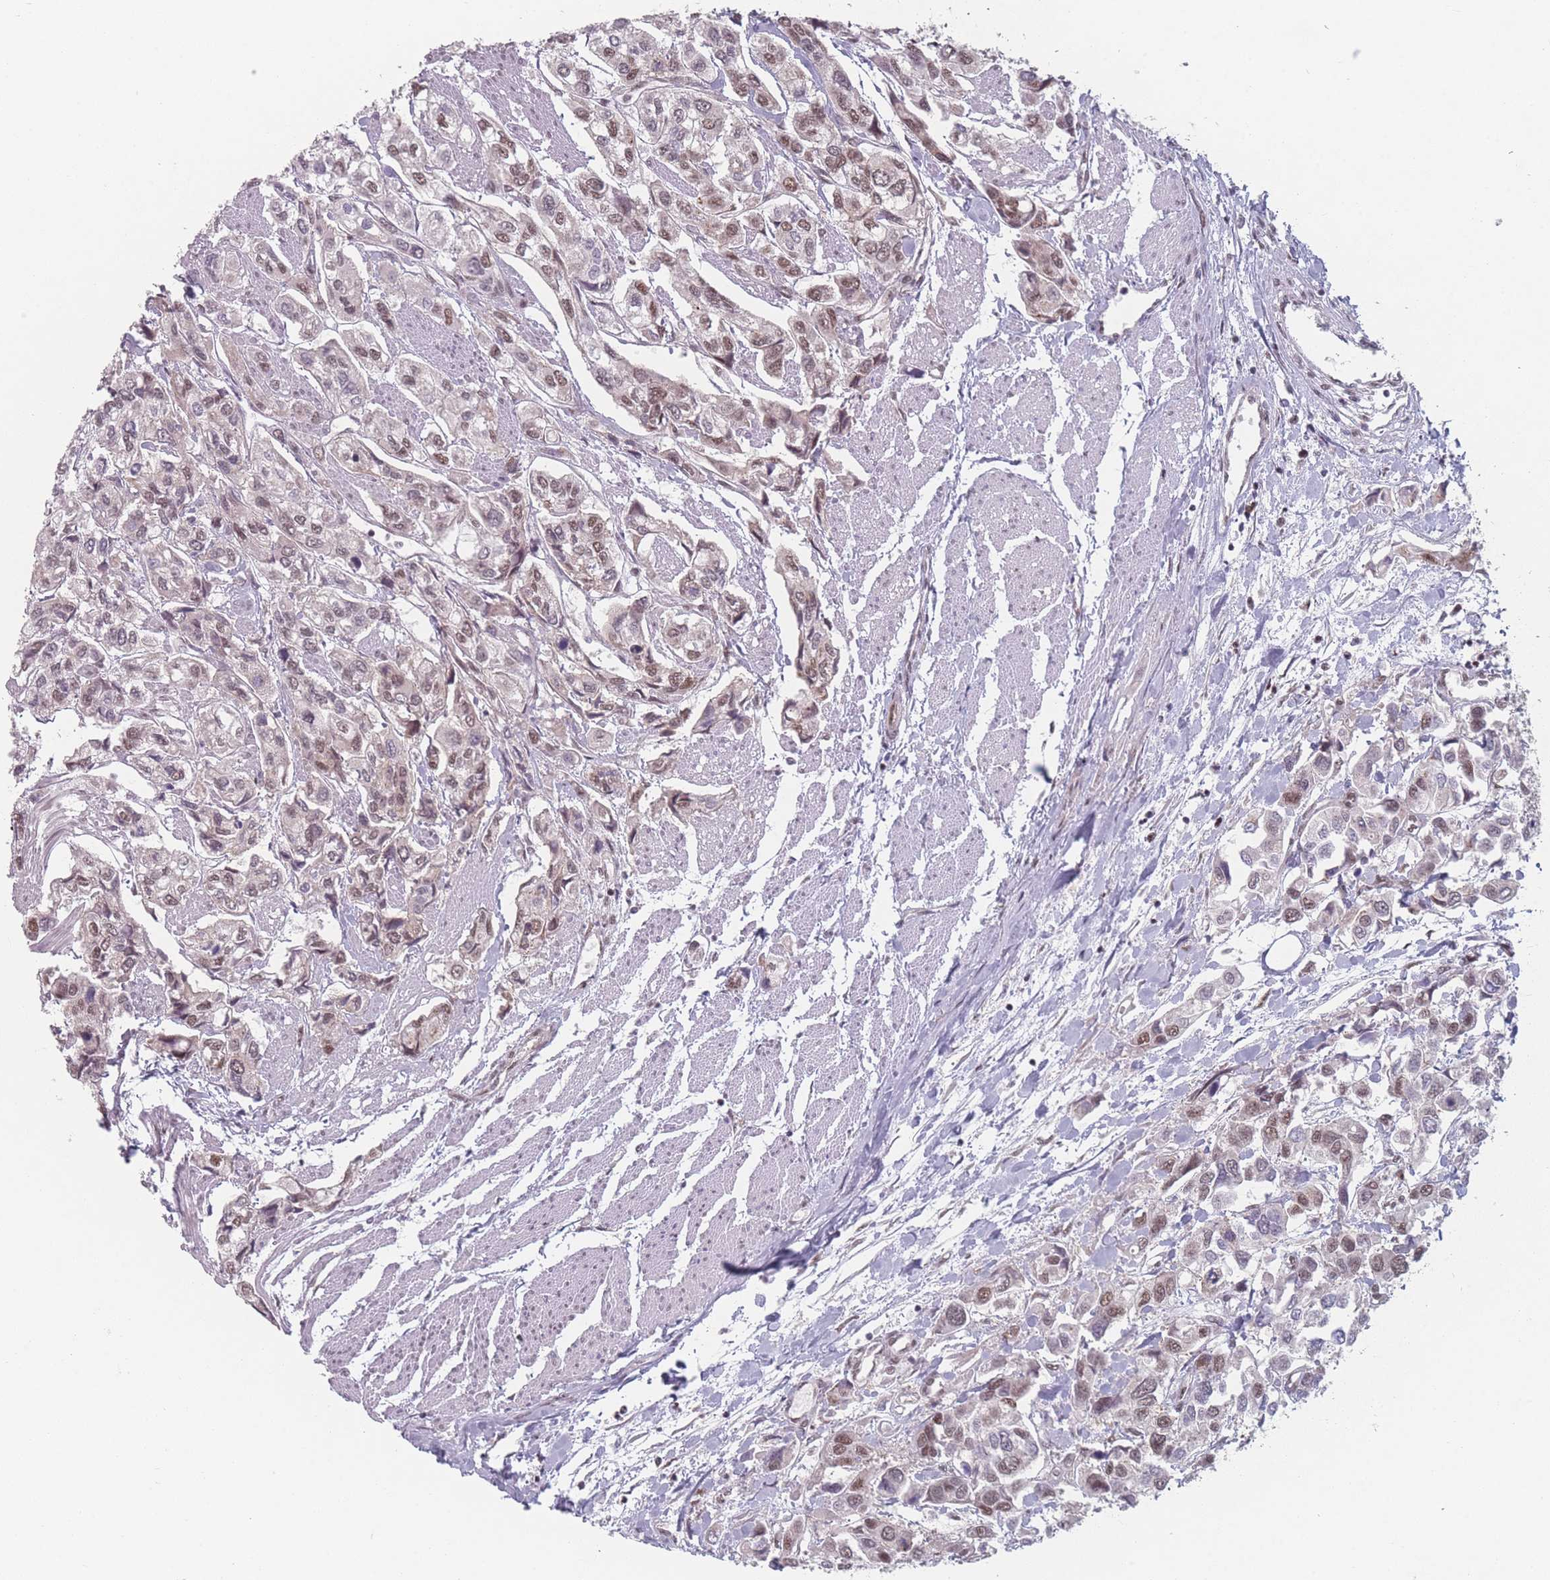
{"staining": {"intensity": "moderate", "quantity": ">75%", "location": "nuclear"}, "tissue": "urothelial cancer", "cell_type": "Tumor cells", "image_type": "cancer", "snomed": [{"axis": "morphology", "description": "Urothelial carcinoma, High grade"}, {"axis": "topography", "description": "Urinary bladder"}], "caption": "A photomicrograph of high-grade urothelial carcinoma stained for a protein displays moderate nuclear brown staining in tumor cells.", "gene": "ZC3H14", "patient": {"sex": "male", "age": 67}}